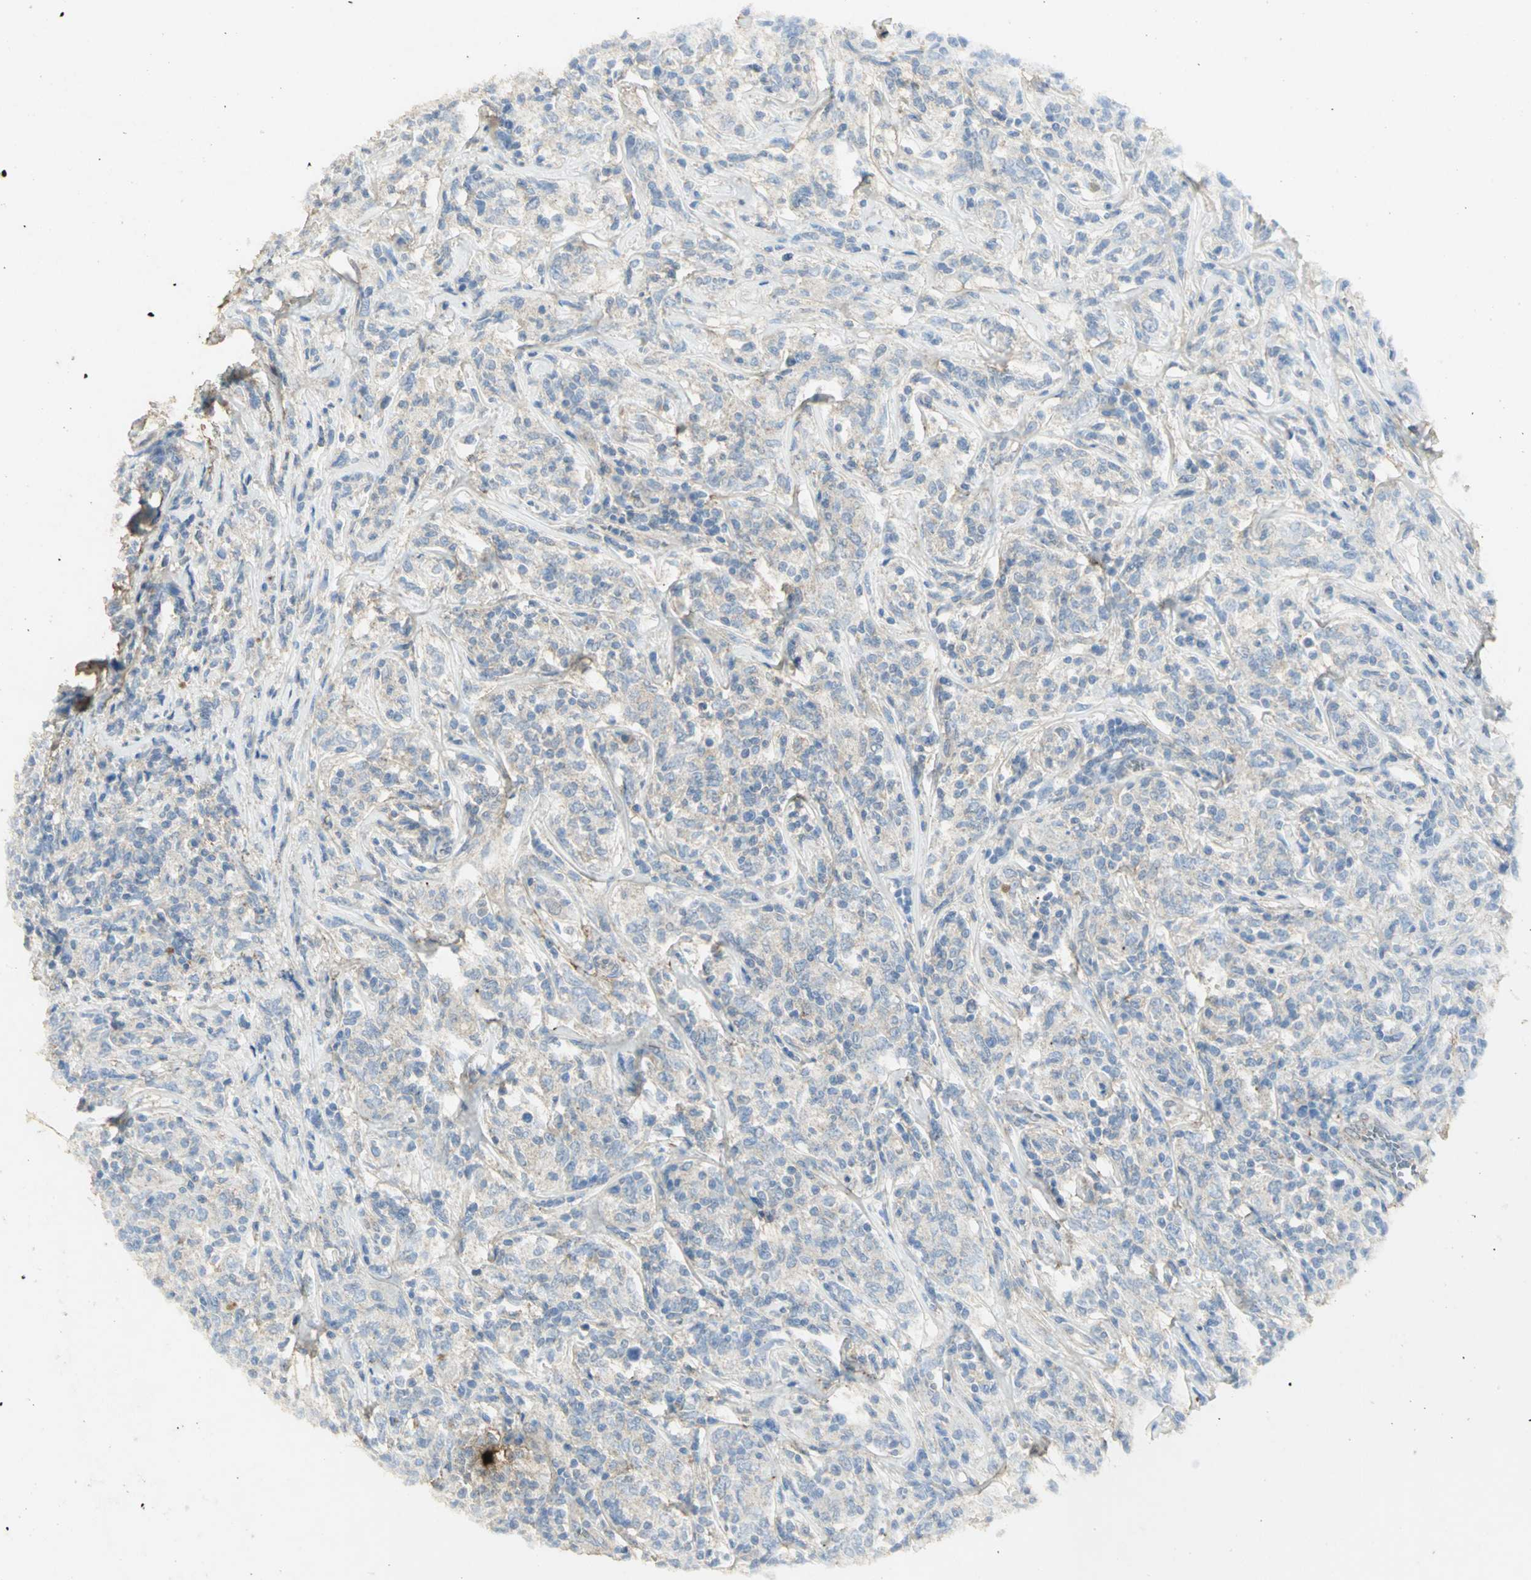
{"staining": {"intensity": "weak", "quantity": "<25%", "location": "cytoplasmic/membranous"}, "tissue": "lymphoma", "cell_type": "Tumor cells", "image_type": "cancer", "snomed": [{"axis": "morphology", "description": "Malignant lymphoma, non-Hodgkin's type, High grade"}, {"axis": "topography", "description": "Lymph node"}], "caption": "The histopathology image exhibits no significant positivity in tumor cells of lymphoma.", "gene": "ASB9", "patient": {"sex": "female", "age": 84}}